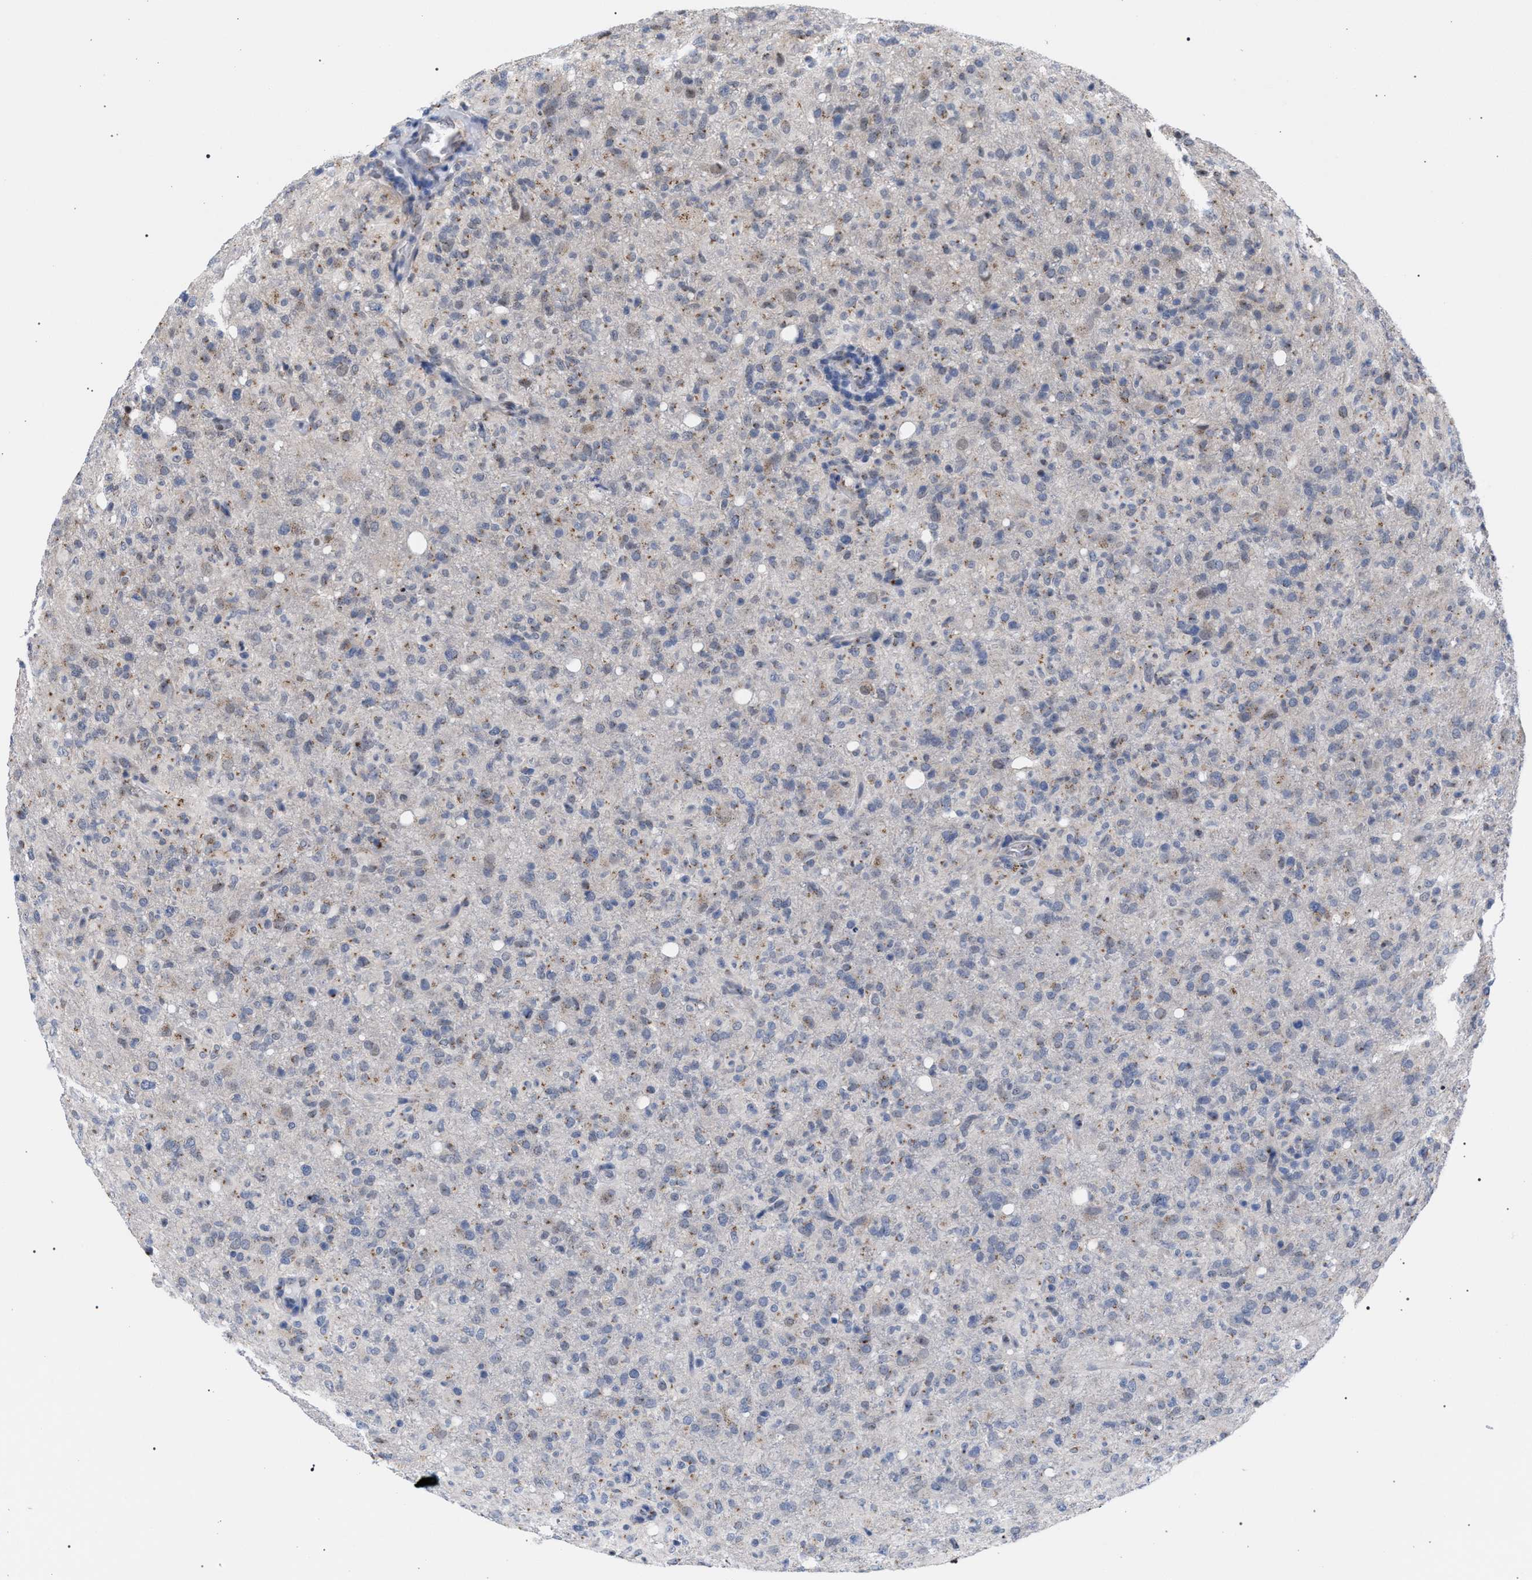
{"staining": {"intensity": "weak", "quantity": "<25%", "location": "cytoplasmic/membranous"}, "tissue": "glioma", "cell_type": "Tumor cells", "image_type": "cancer", "snomed": [{"axis": "morphology", "description": "Glioma, malignant, High grade"}, {"axis": "topography", "description": "Brain"}], "caption": "Immunohistochemistry image of human malignant glioma (high-grade) stained for a protein (brown), which displays no staining in tumor cells.", "gene": "GOLGA2", "patient": {"sex": "female", "age": 57}}